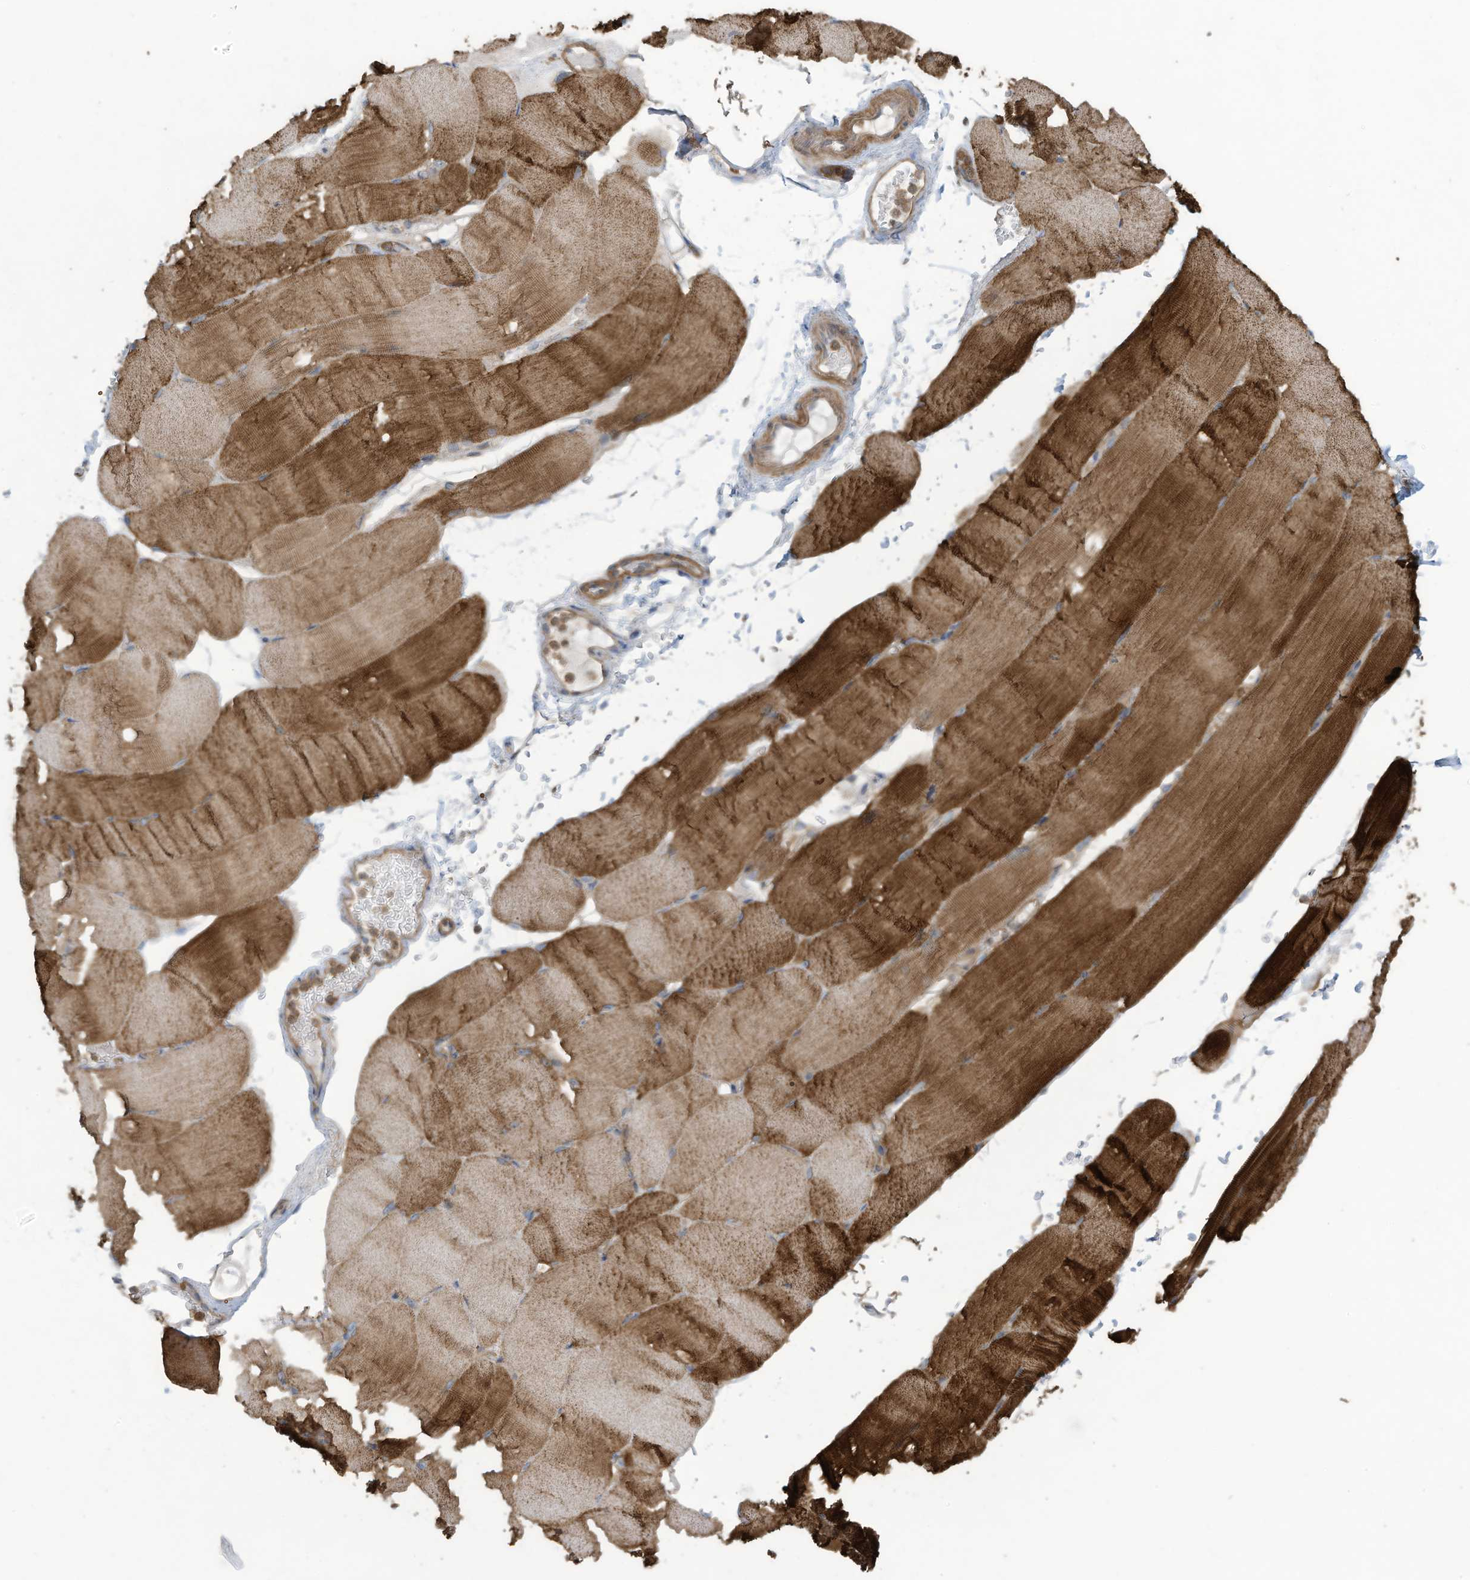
{"staining": {"intensity": "strong", "quantity": ">75%", "location": "cytoplasmic/membranous"}, "tissue": "skeletal muscle", "cell_type": "Myocytes", "image_type": "normal", "snomed": [{"axis": "morphology", "description": "Normal tissue, NOS"}, {"axis": "topography", "description": "Skeletal muscle"}, {"axis": "topography", "description": "Parathyroid gland"}], "caption": "IHC histopathology image of unremarkable skeletal muscle: human skeletal muscle stained using IHC displays high levels of strong protein expression localized specifically in the cytoplasmic/membranous of myocytes, appearing as a cytoplasmic/membranous brown color.", "gene": "ADI1", "patient": {"sex": "female", "age": 37}}